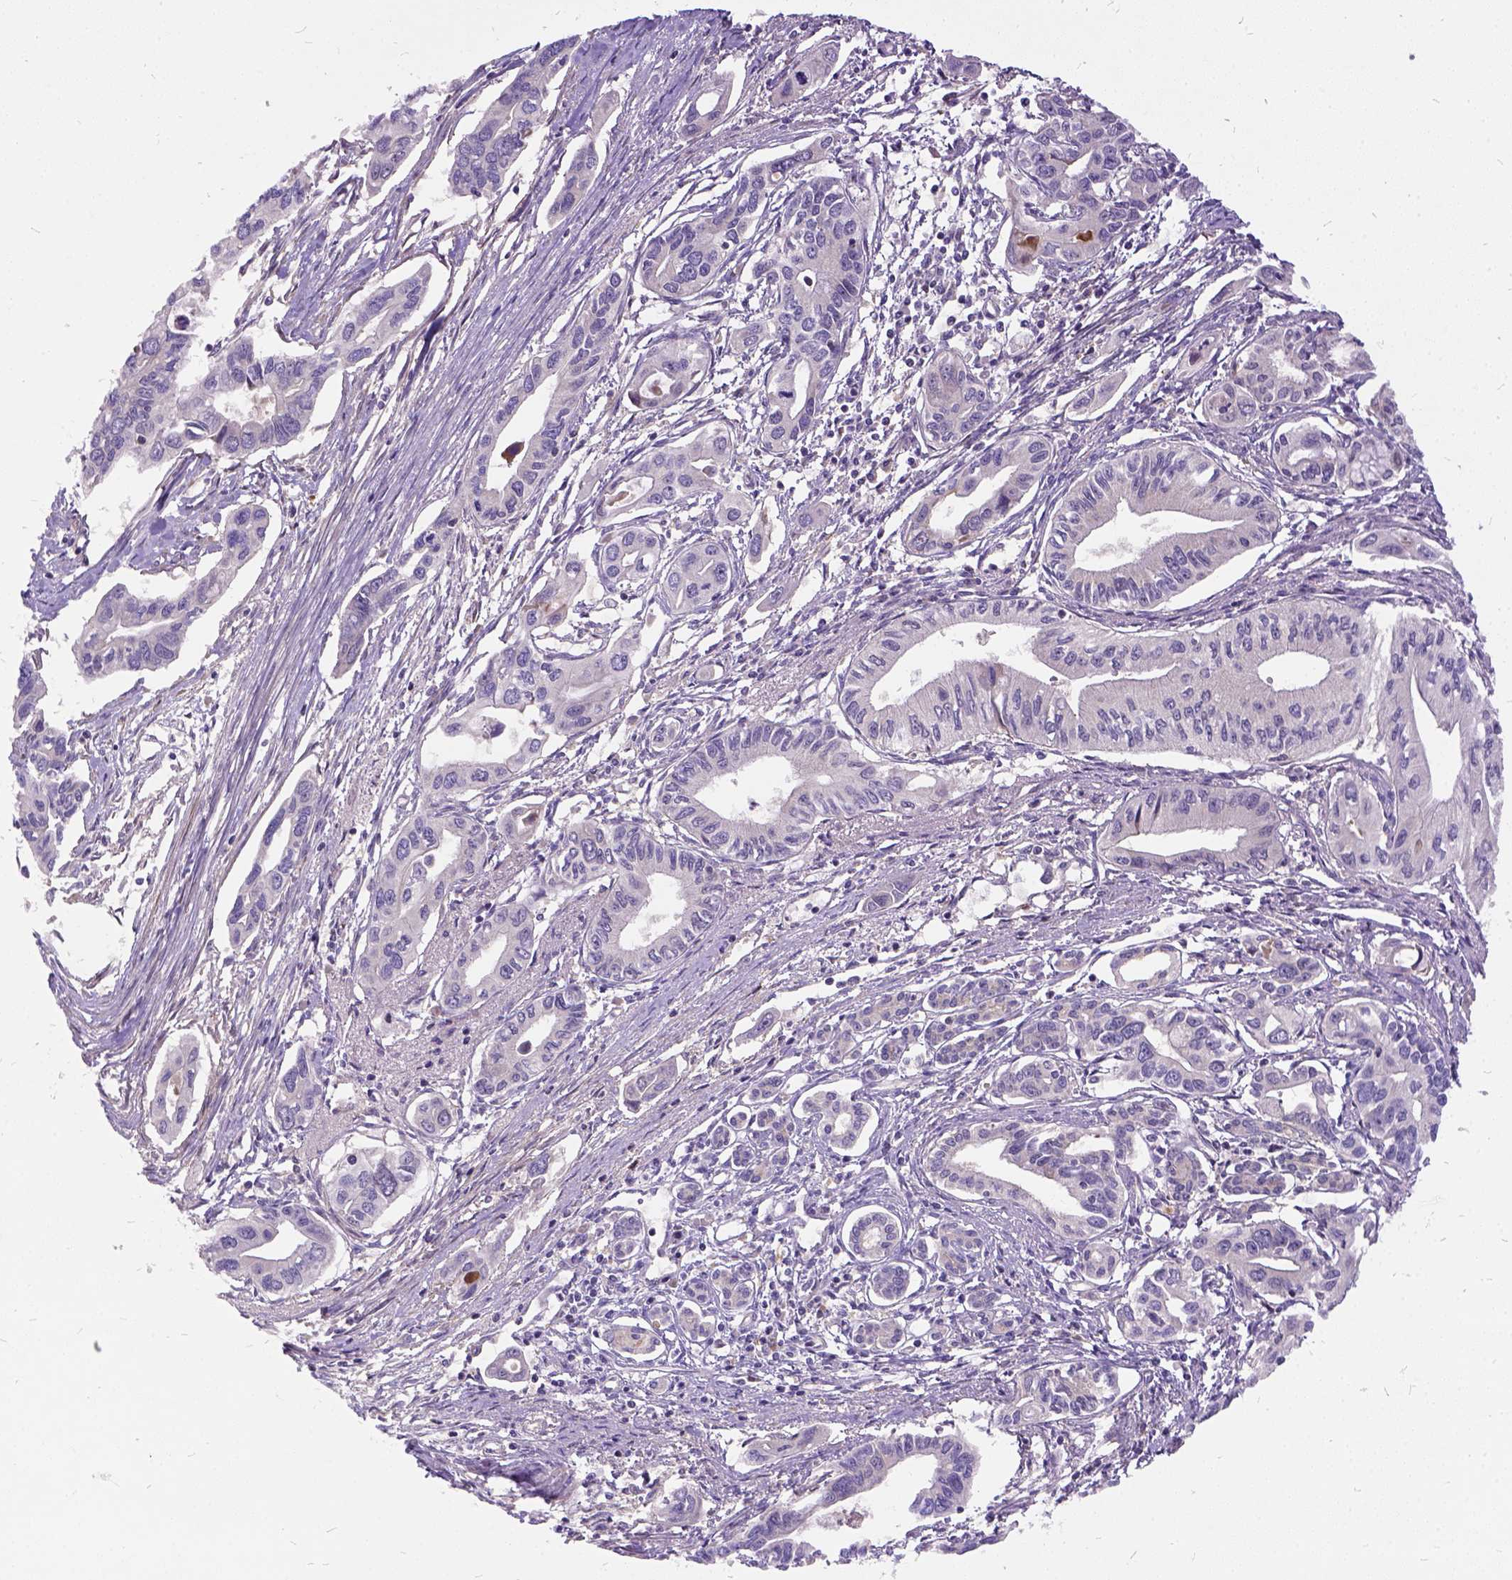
{"staining": {"intensity": "negative", "quantity": "none", "location": "none"}, "tissue": "pancreatic cancer", "cell_type": "Tumor cells", "image_type": "cancer", "snomed": [{"axis": "morphology", "description": "Adenocarcinoma, NOS"}, {"axis": "topography", "description": "Pancreas"}], "caption": "Pancreatic cancer (adenocarcinoma) was stained to show a protein in brown. There is no significant positivity in tumor cells. (Stains: DAB immunohistochemistry (IHC) with hematoxylin counter stain, Microscopy: brightfield microscopy at high magnification).", "gene": "ILRUN", "patient": {"sex": "male", "age": 60}}